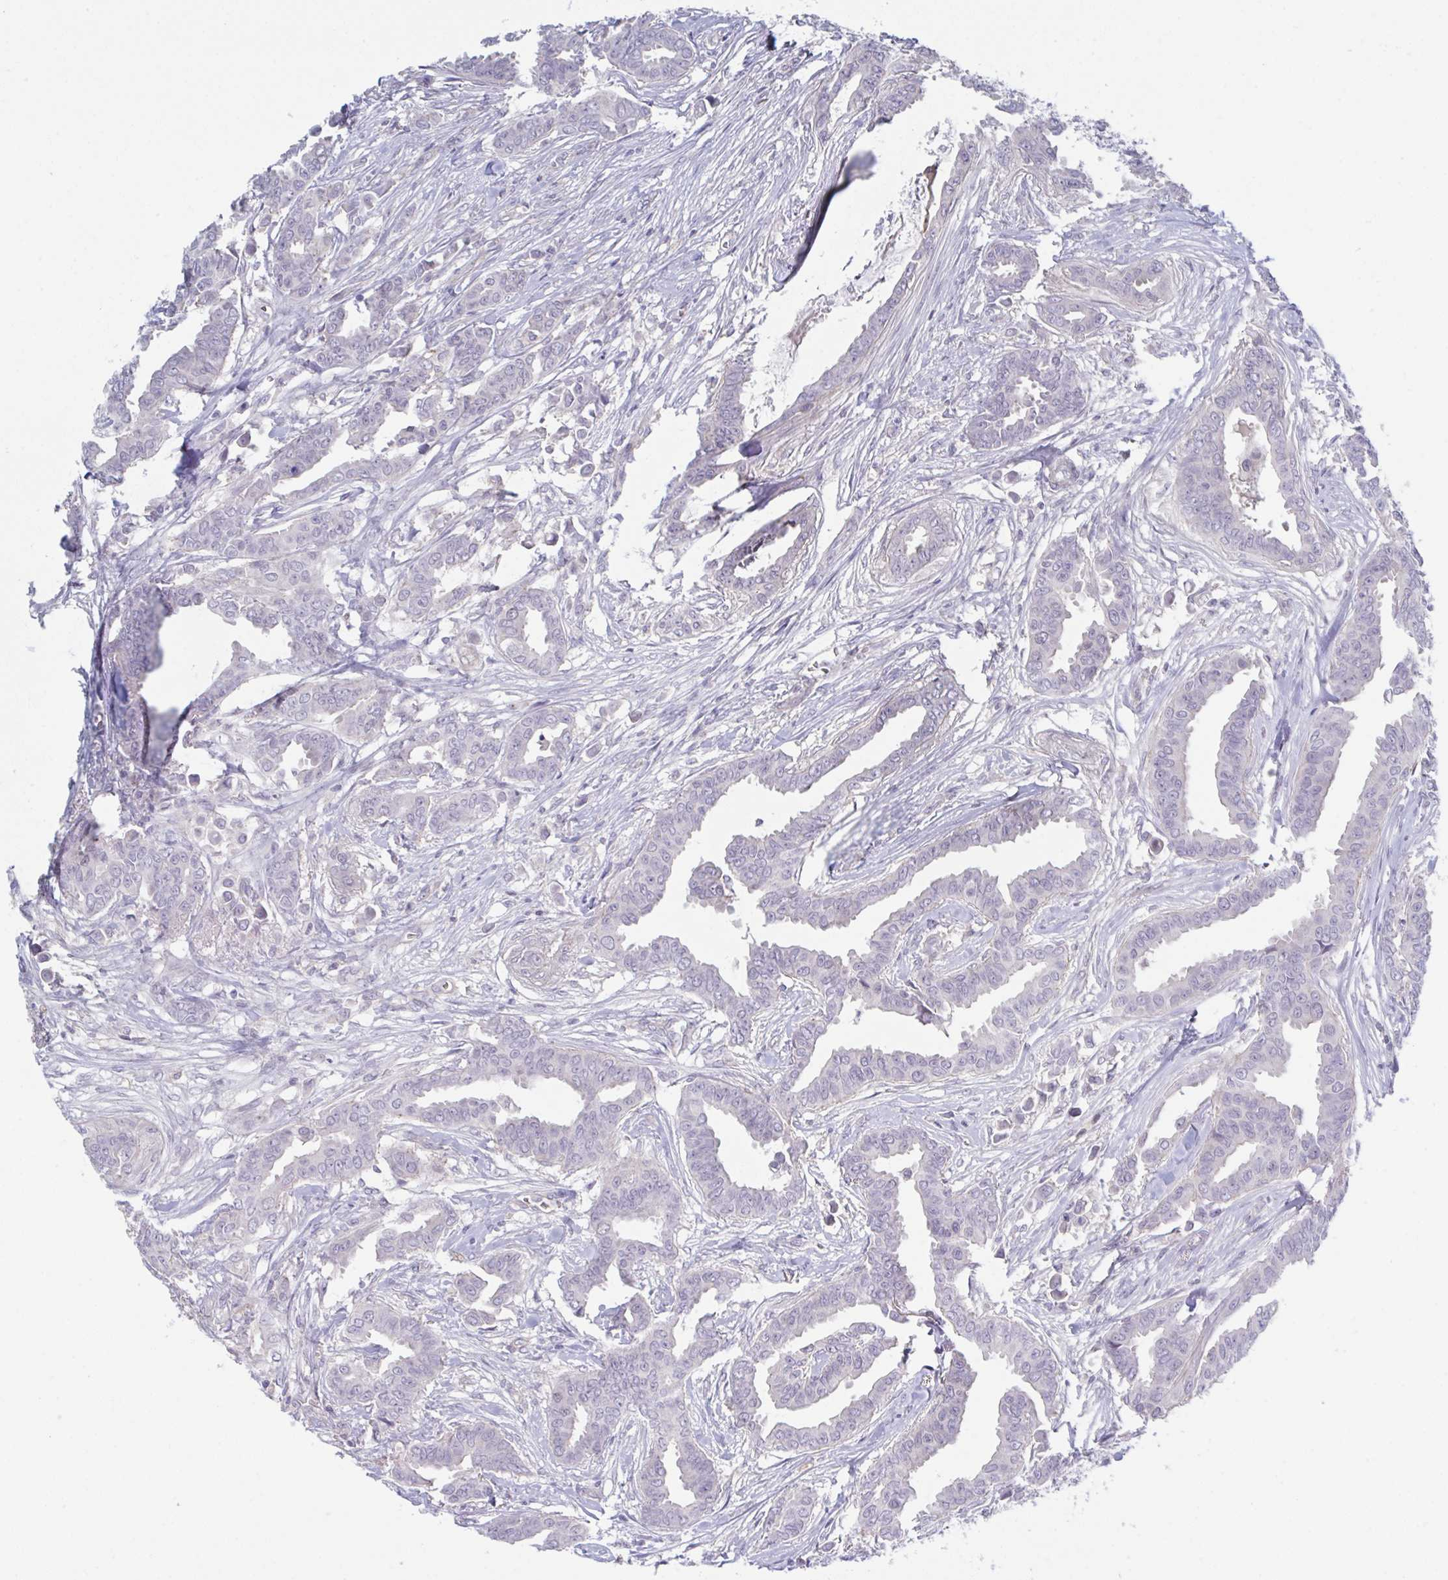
{"staining": {"intensity": "negative", "quantity": "none", "location": "none"}, "tissue": "breast cancer", "cell_type": "Tumor cells", "image_type": "cancer", "snomed": [{"axis": "morphology", "description": "Duct carcinoma"}, {"axis": "topography", "description": "Breast"}], "caption": "Photomicrograph shows no significant protein expression in tumor cells of breast cancer. The staining is performed using DAB (3,3'-diaminobenzidine) brown chromogen with nuclei counter-stained in using hematoxylin.", "gene": "STK26", "patient": {"sex": "female", "age": 45}}